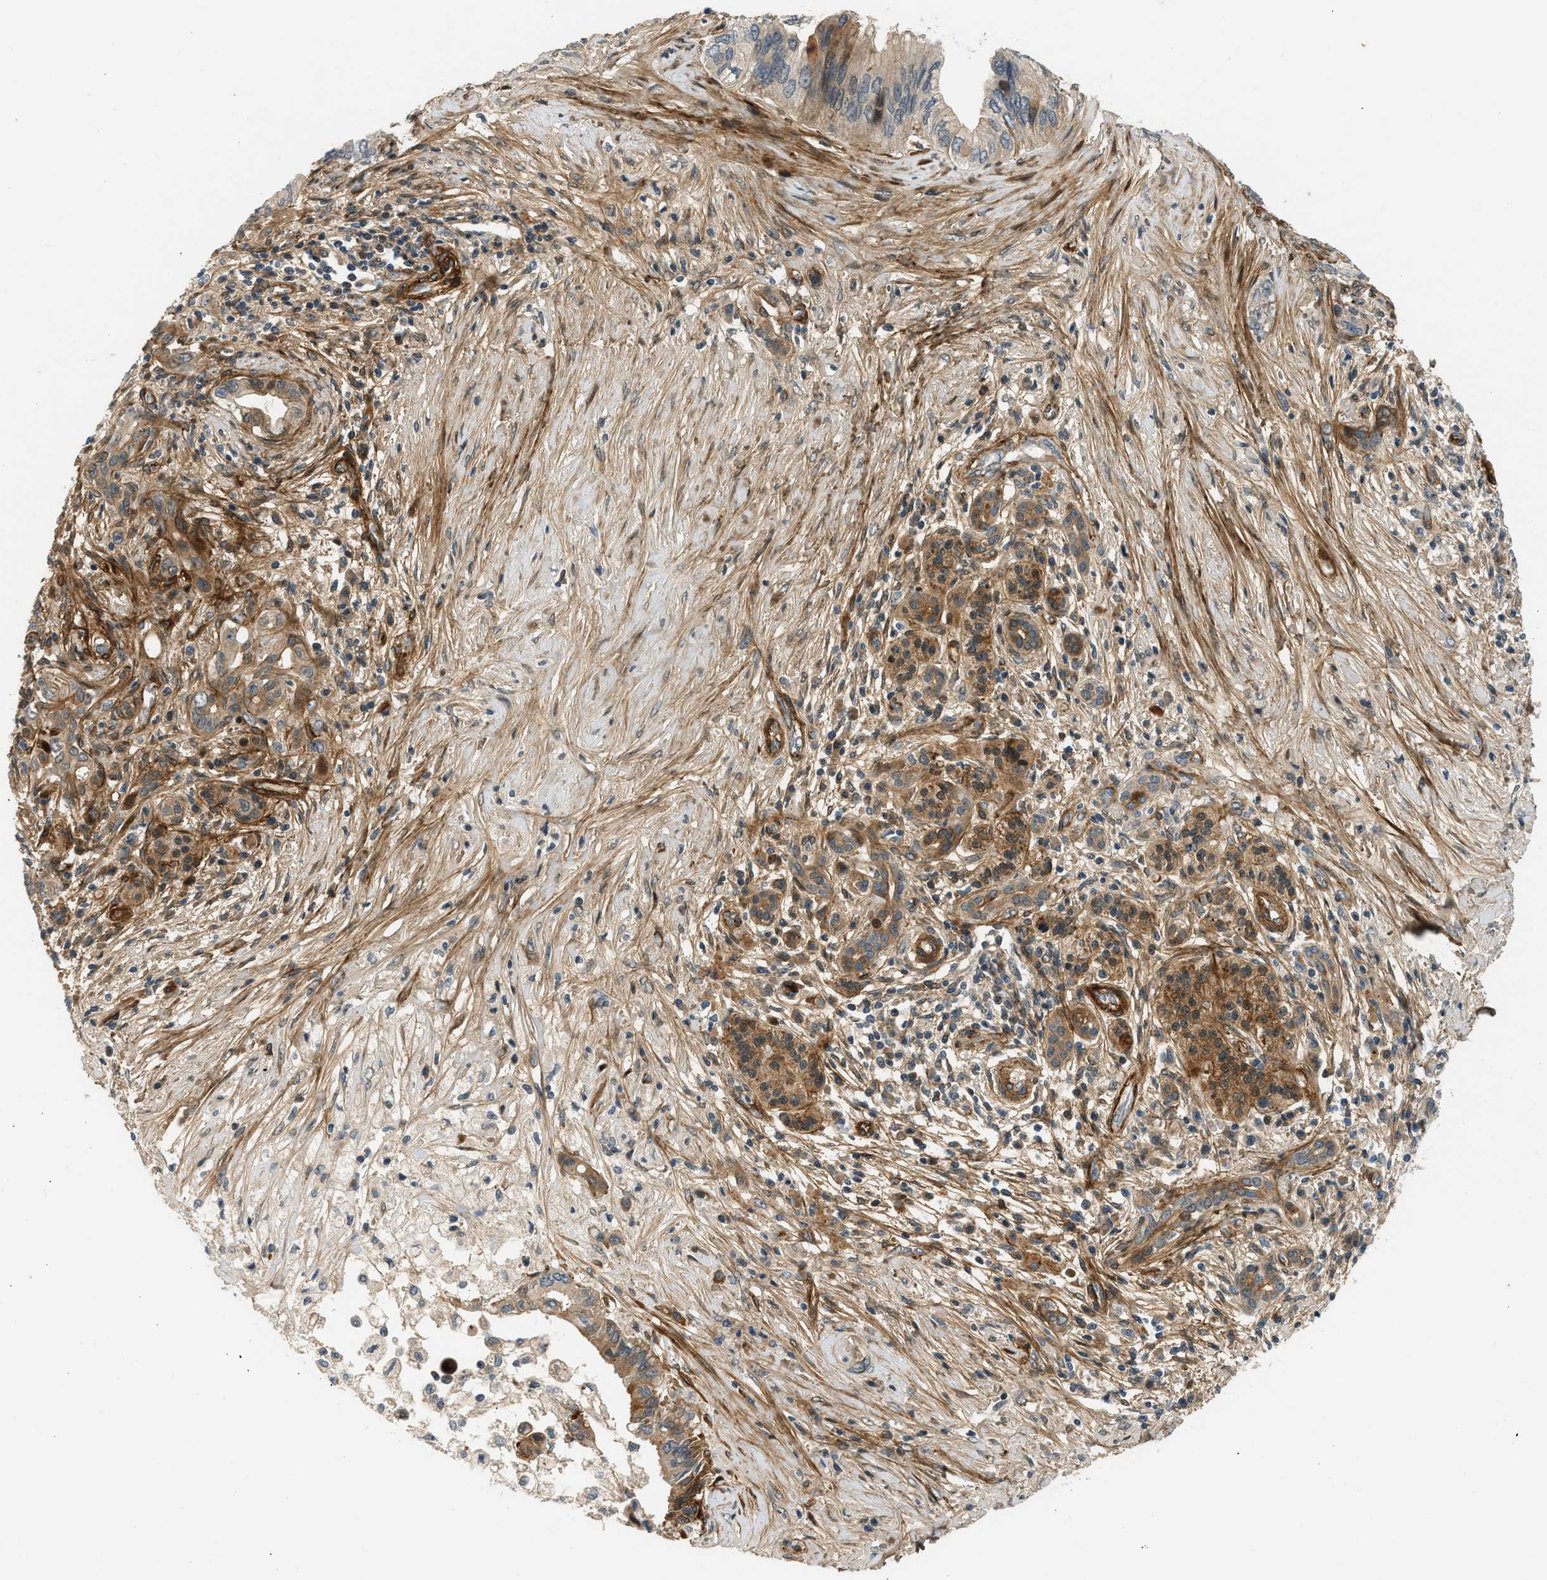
{"staining": {"intensity": "moderate", "quantity": "25%-75%", "location": "cytoplasmic/membranous"}, "tissue": "pancreatic cancer", "cell_type": "Tumor cells", "image_type": "cancer", "snomed": [{"axis": "morphology", "description": "Adenocarcinoma, NOS"}, {"axis": "topography", "description": "Pancreas"}], "caption": "Protein expression by immunohistochemistry exhibits moderate cytoplasmic/membranous staining in approximately 25%-75% of tumor cells in pancreatic adenocarcinoma. (Brightfield microscopy of DAB IHC at high magnification).", "gene": "EDNRA", "patient": {"sex": "female", "age": 73}}